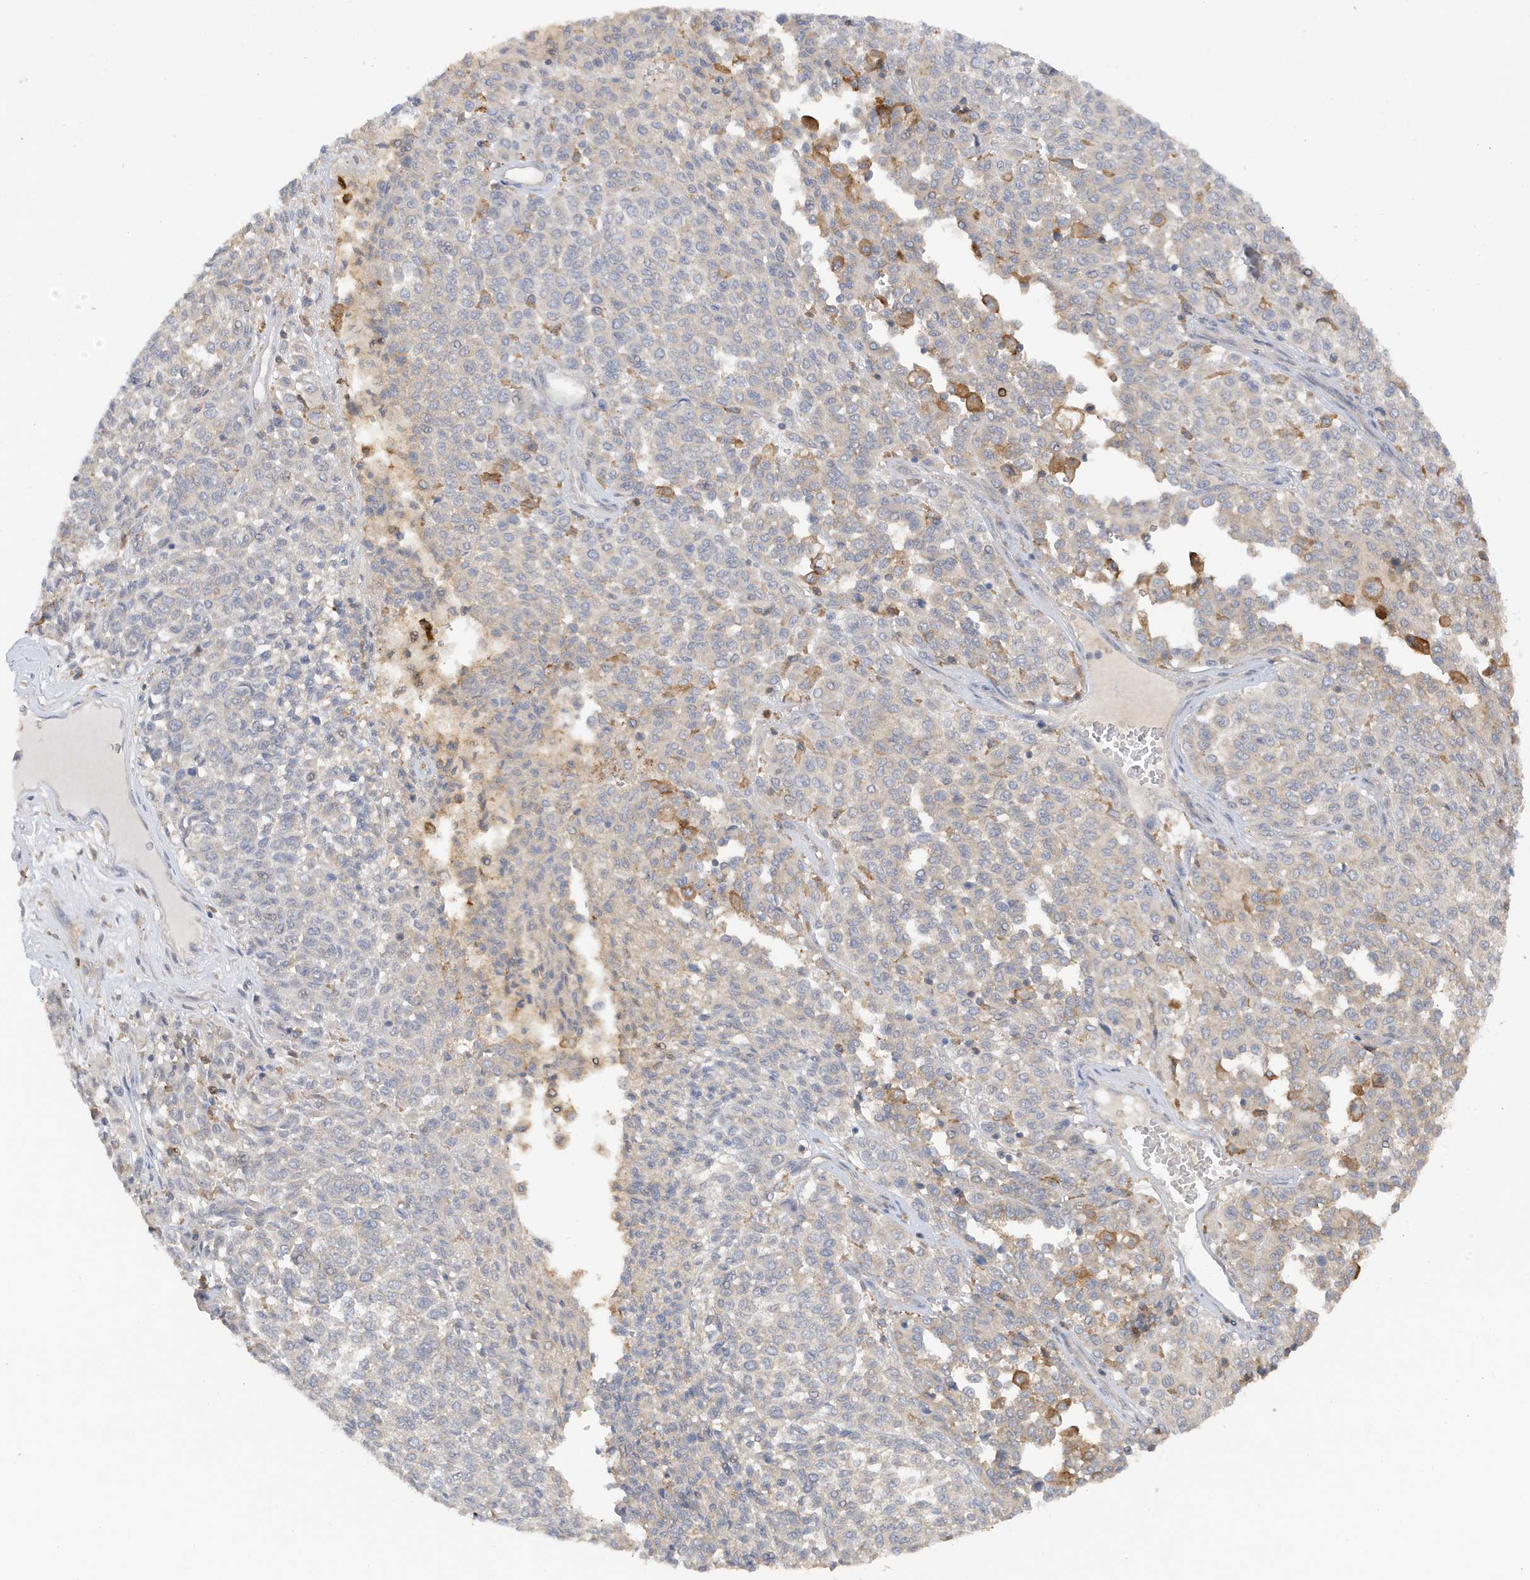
{"staining": {"intensity": "negative", "quantity": "none", "location": "none"}, "tissue": "melanoma", "cell_type": "Tumor cells", "image_type": "cancer", "snomed": [{"axis": "morphology", "description": "Malignant melanoma, Metastatic site"}, {"axis": "topography", "description": "Pancreas"}], "caption": "There is no significant expression in tumor cells of malignant melanoma (metastatic site).", "gene": "PHACTR2", "patient": {"sex": "female", "age": 30}}